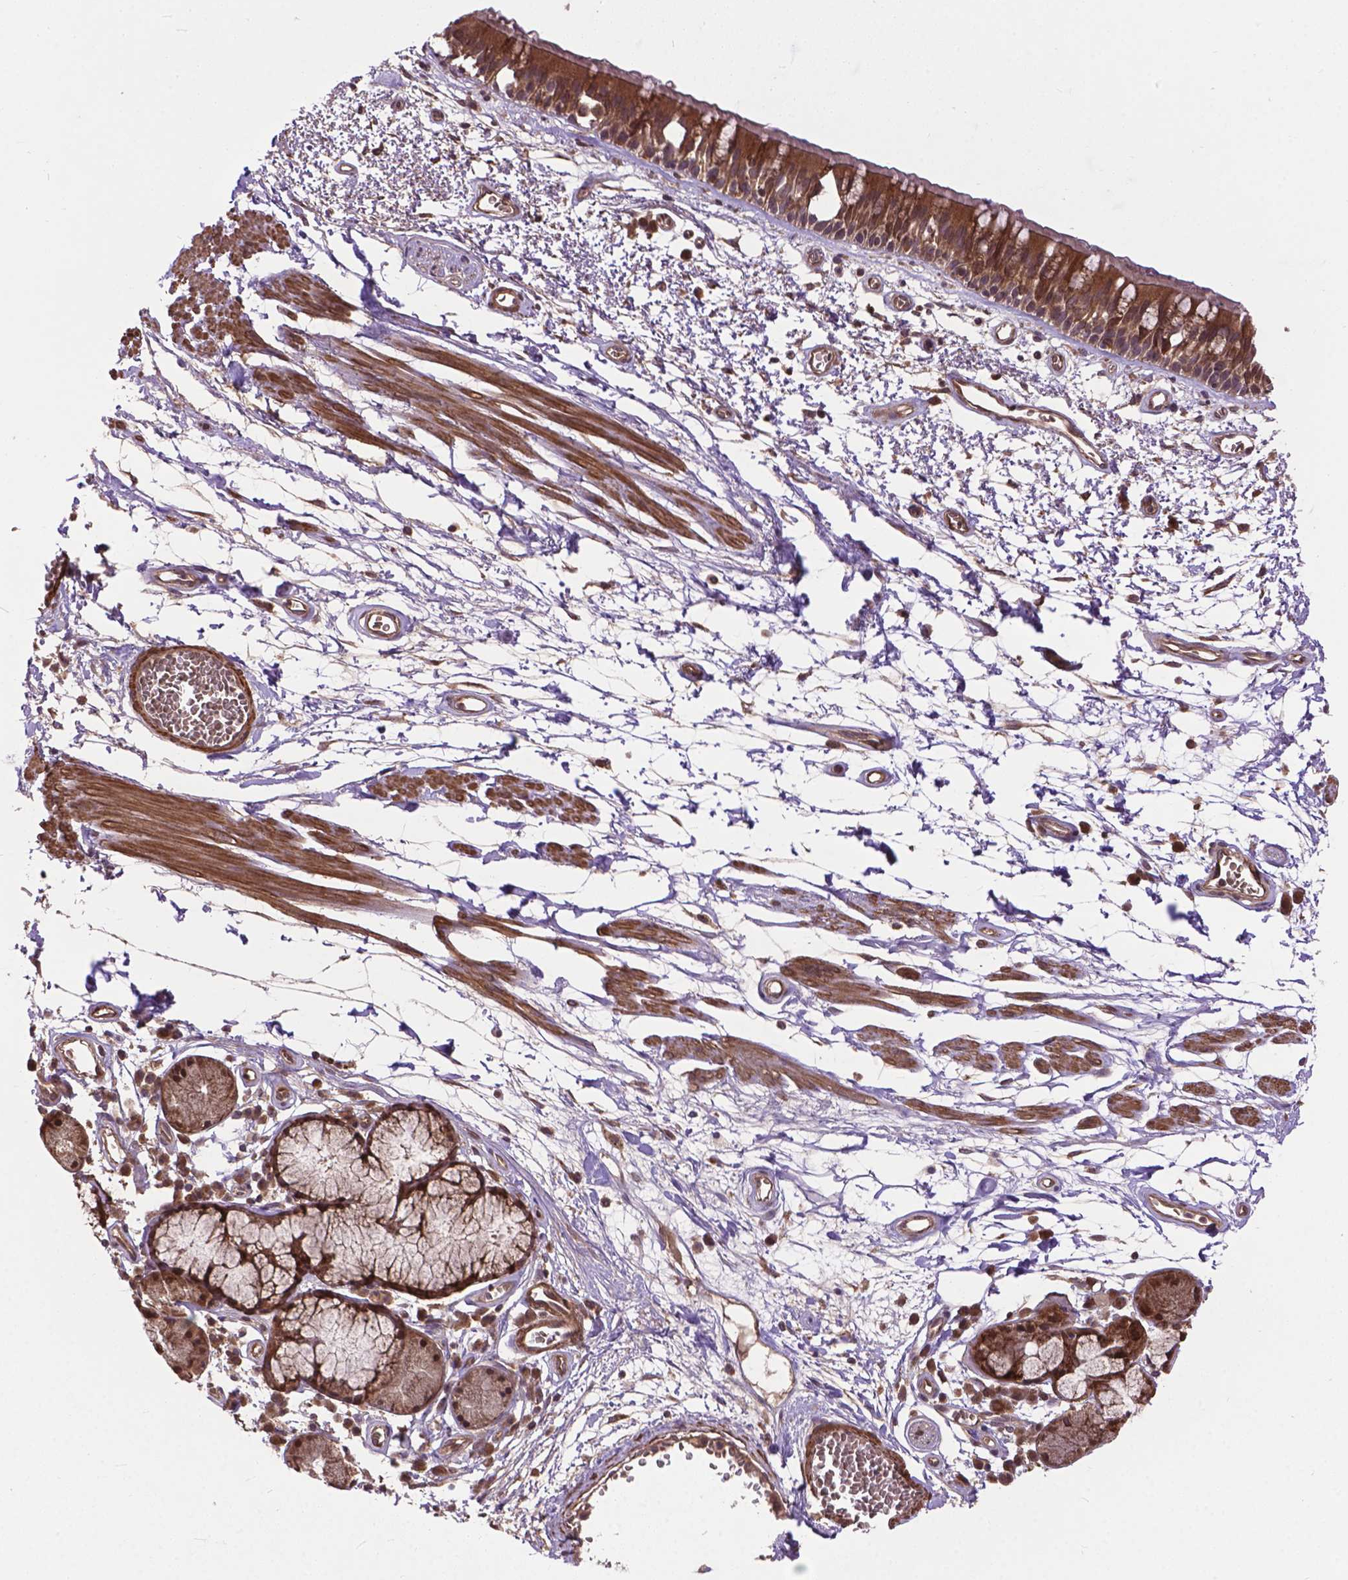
{"staining": {"intensity": "strong", "quantity": ">75%", "location": "cytoplasmic/membranous"}, "tissue": "bronchus", "cell_type": "Respiratory epithelial cells", "image_type": "normal", "snomed": [{"axis": "morphology", "description": "Normal tissue, NOS"}, {"axis": "morphology", "description": "Squamous cell carcinoma, NOS"}, {"axis": "topography", "description": "Cartilage tissue"}, {"axis": "topography", "description": "Bronchus"}, {"axis": "topography", "description": "Lung"}], "caption": "An image of human bronchus stained for a protein shows strong cytoplasmic/membranous brown staining in respiratory epithelial cells. (DAB (3,3'-diaminobenzidine) = brown stain, brightfield microscopy at high magnification).", "gene": "ZNF616", "patient": {"sex": "male", "age": 66}}